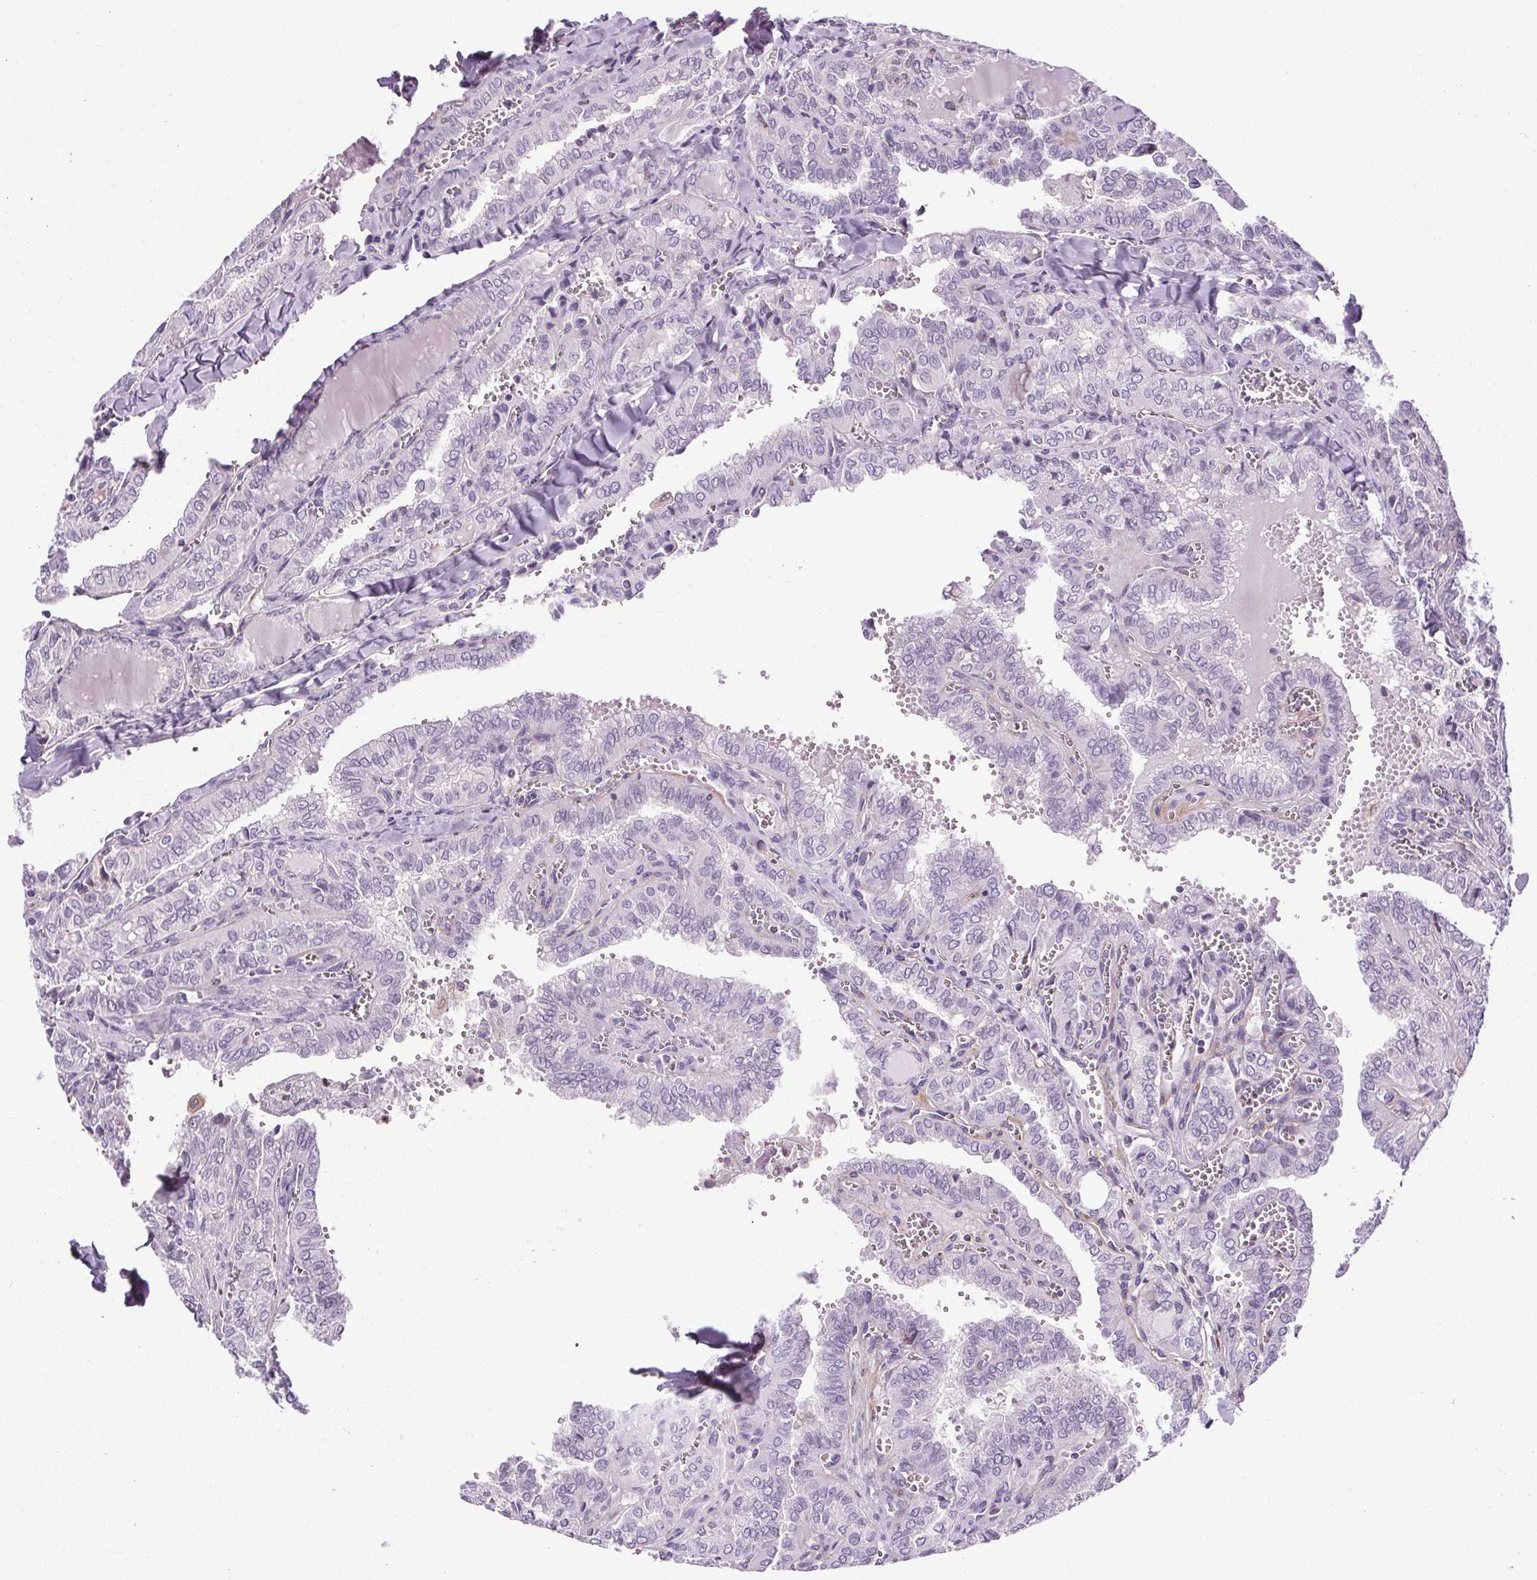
{"staining": {"intensity": "negative", "quantity": "none", "location": "none"}, "tissue": "thyroid cancer", "cell_type": "Tumor cells", "image_type": "cancer", "snomed": [{"axis": "morphology", "description": "Papillary adenocarcinoma, NOS"}, {"axis": "topography", "description": "Thyroid gland"}], "caption": "Papillary adenocarcinoma (thyroid) was stained to show a protein in brown. There is no significant positivity in tumor cells.", "gene": "TMEM240", "patient": {"sex": "female", "age": 41}}